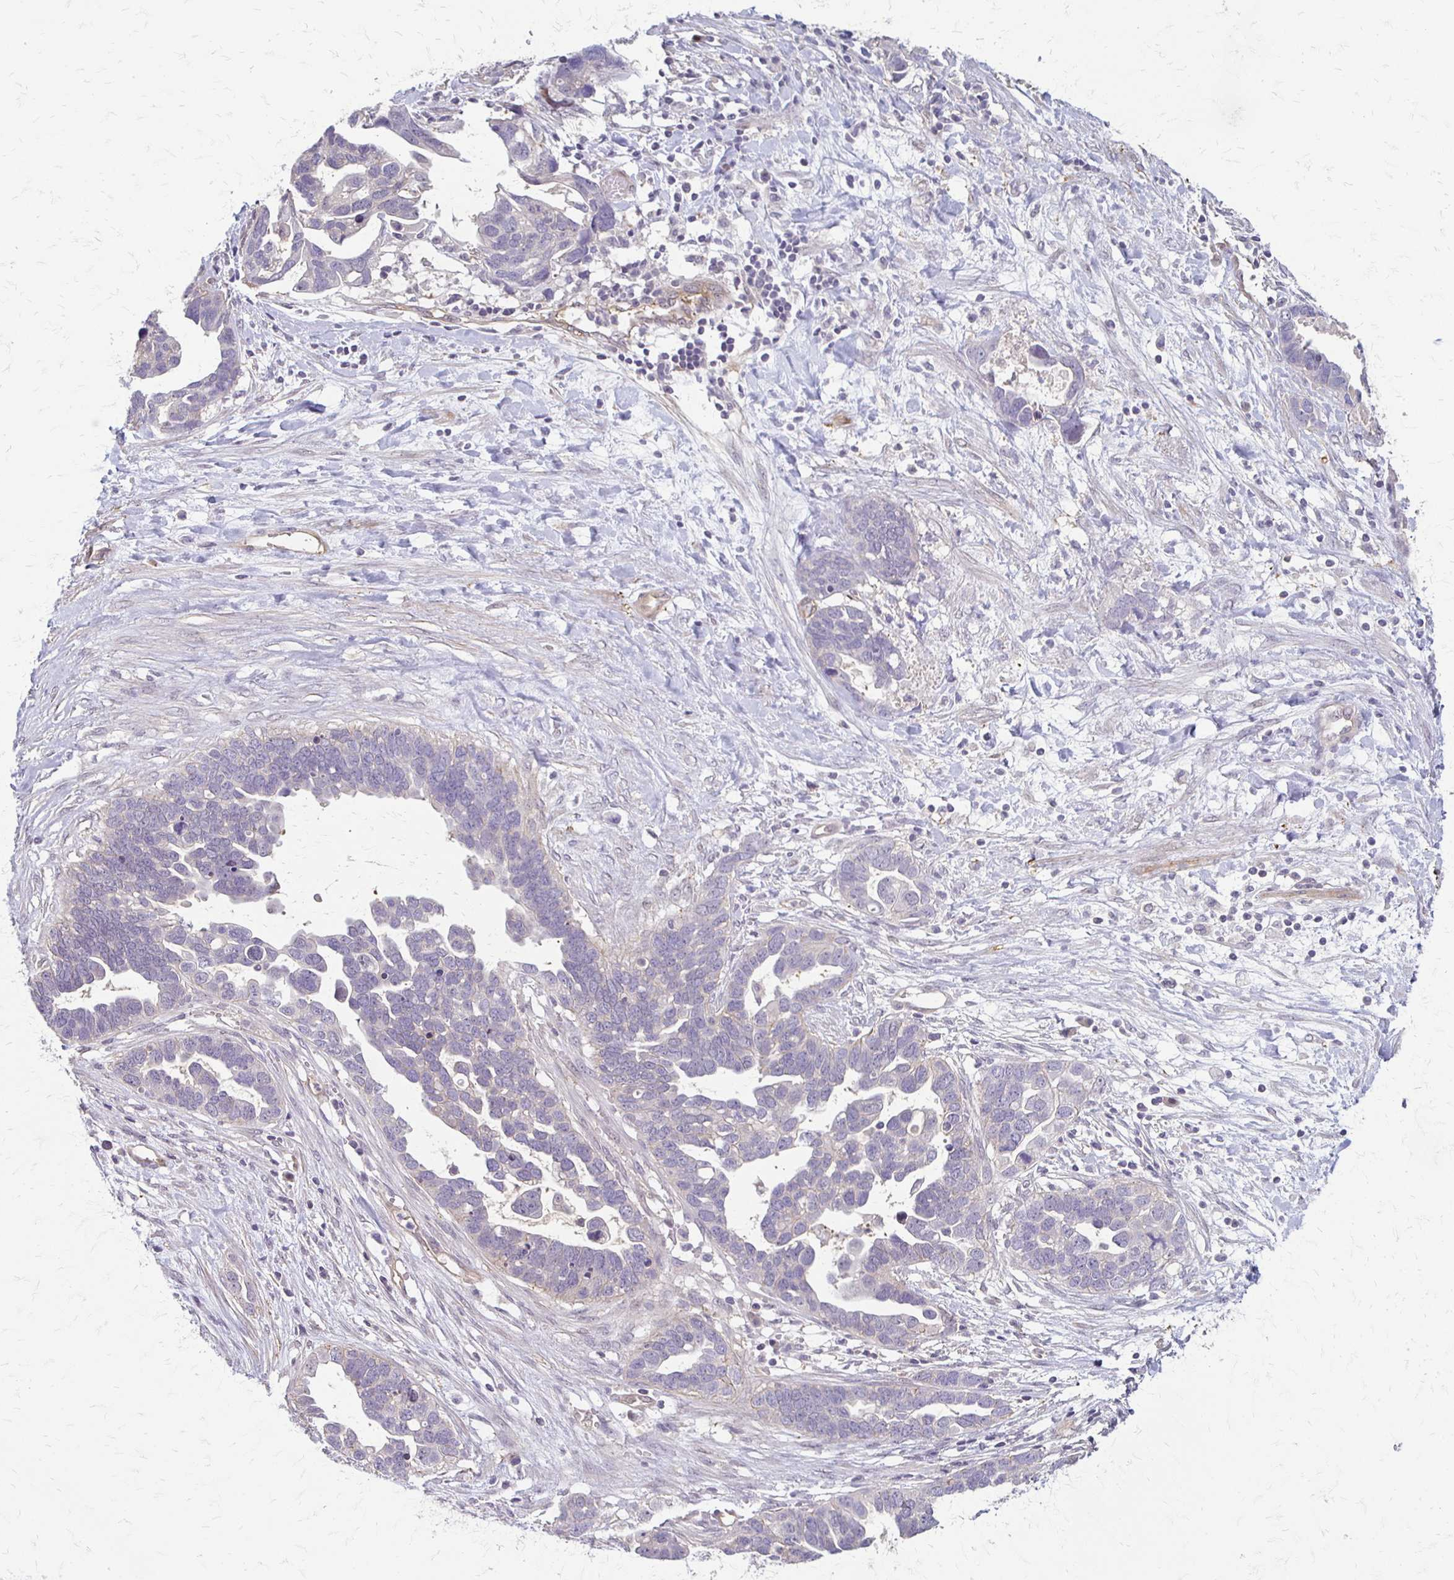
{"staining": {"intensity": "negative", "quantity": "none", "location": "none"}, "tissue": "ovarian cancer", "cell_type": "Tumor cells", "image_type": "cancer", "snomed": [{"axis": "morphology", "description": "Cystadenocarcinoma, serous, NOS"}, {"axis": "topography", "description": "Ovary"}], "caption": "Protein analysis of ovarian serous cystadenocarcinoma demonstrates no significant expression in tumor cells.", "gene": "CFL2", "patient": {"sex": "female", "age": 54}}